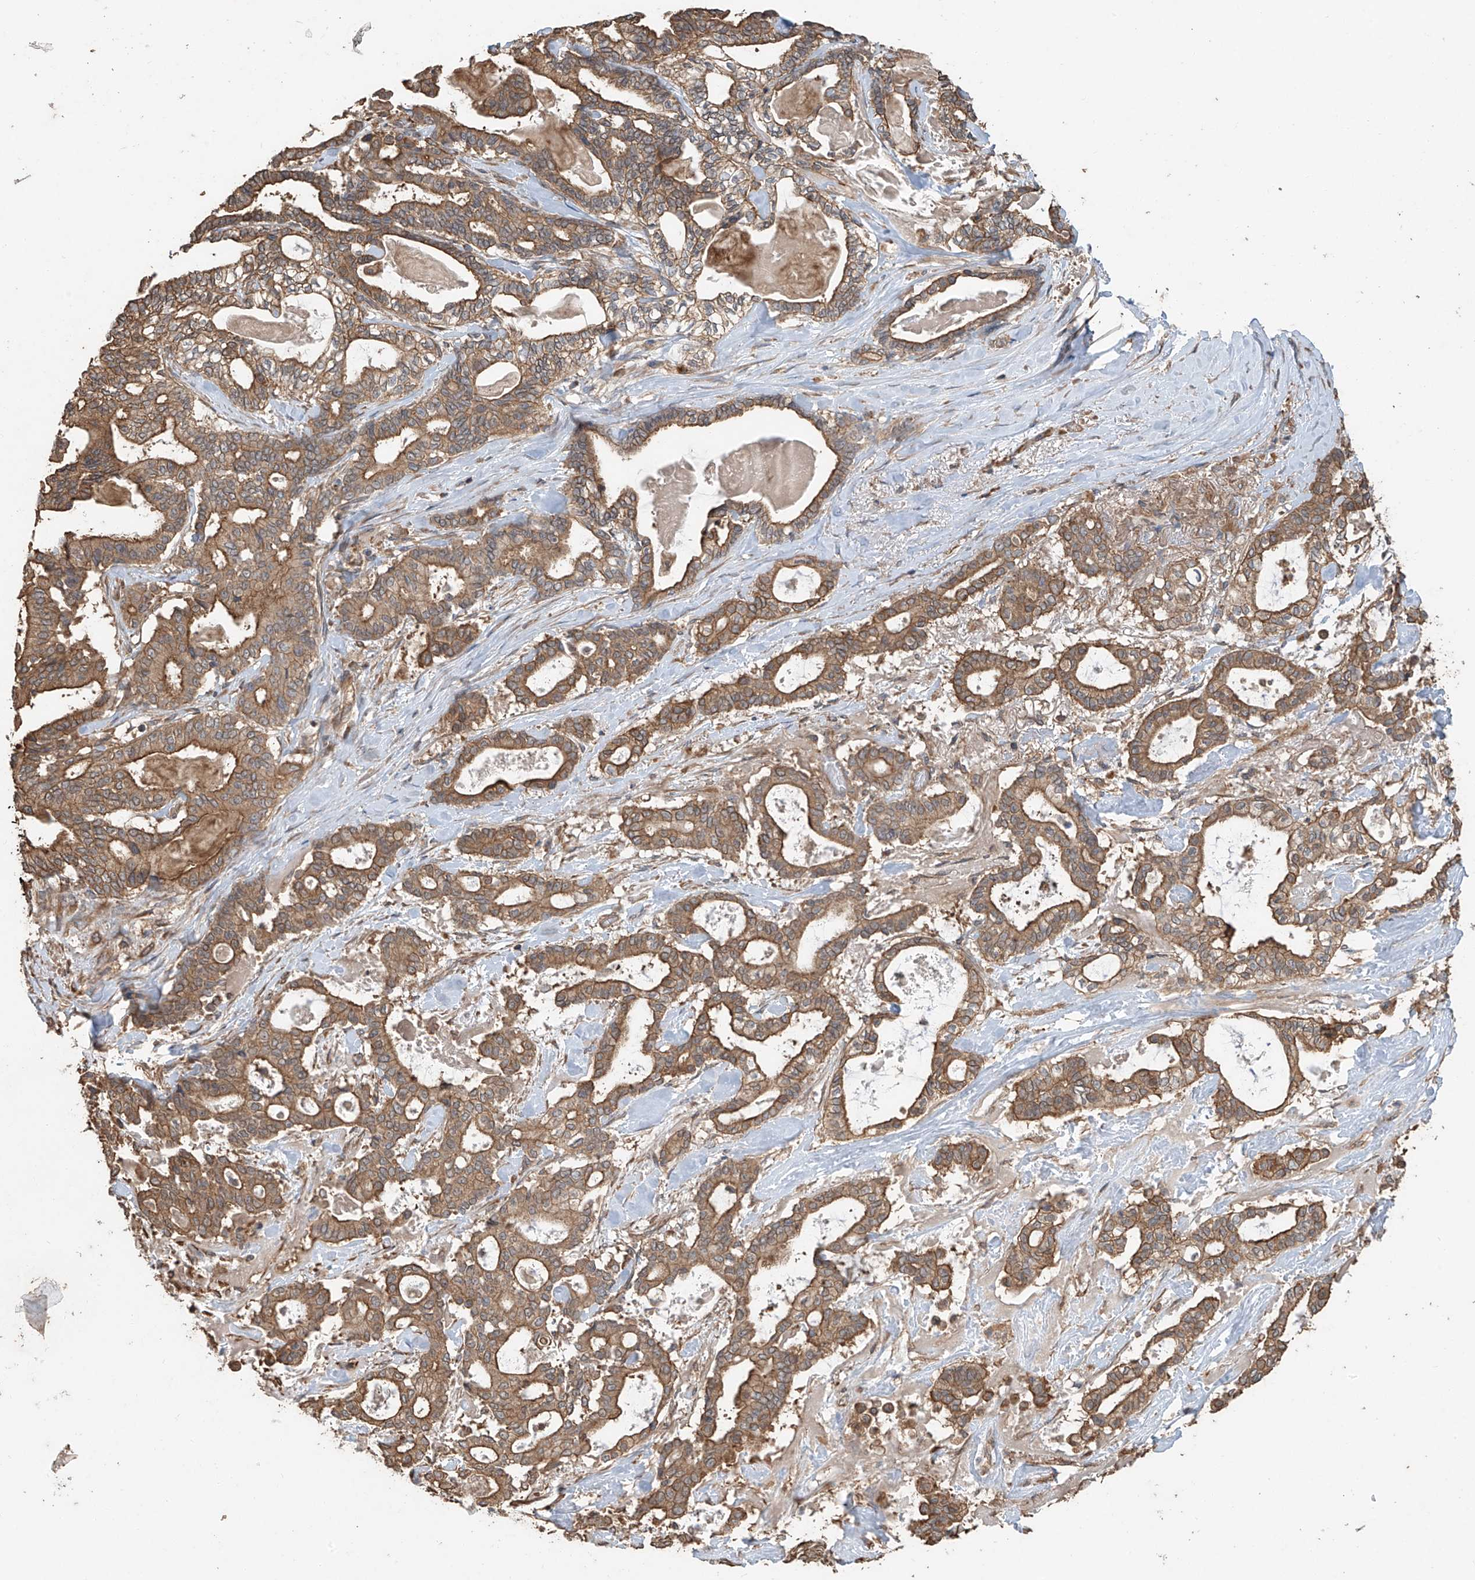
{"staining": {"intensity": "moderate", "quantity": ">75%", "location": "cytoplasmic/membranous"}, "tissue": "pancreatic cancer", "cell_type": "Tumor cells", "image_type": "cancer", "snomed": [{"axis": "morphology", "description": "Adenocarcinoma, NOS"}, {"axis": "topography", "description": "Pancreas"}], "caption": "IHC photomicrograph of neoplastic tissue: human pancreatic cancer (adenocarcinoma) stained using immunohistochemistry demonstrates medium levels of moderate protein expression localized specifically in the cytoplasmic/membranous of tumor cells, appearing as a cytoplasmic/membranous brown color.", "gene": "AGBL5", "patient": {"sex": "male", "age": 63}}